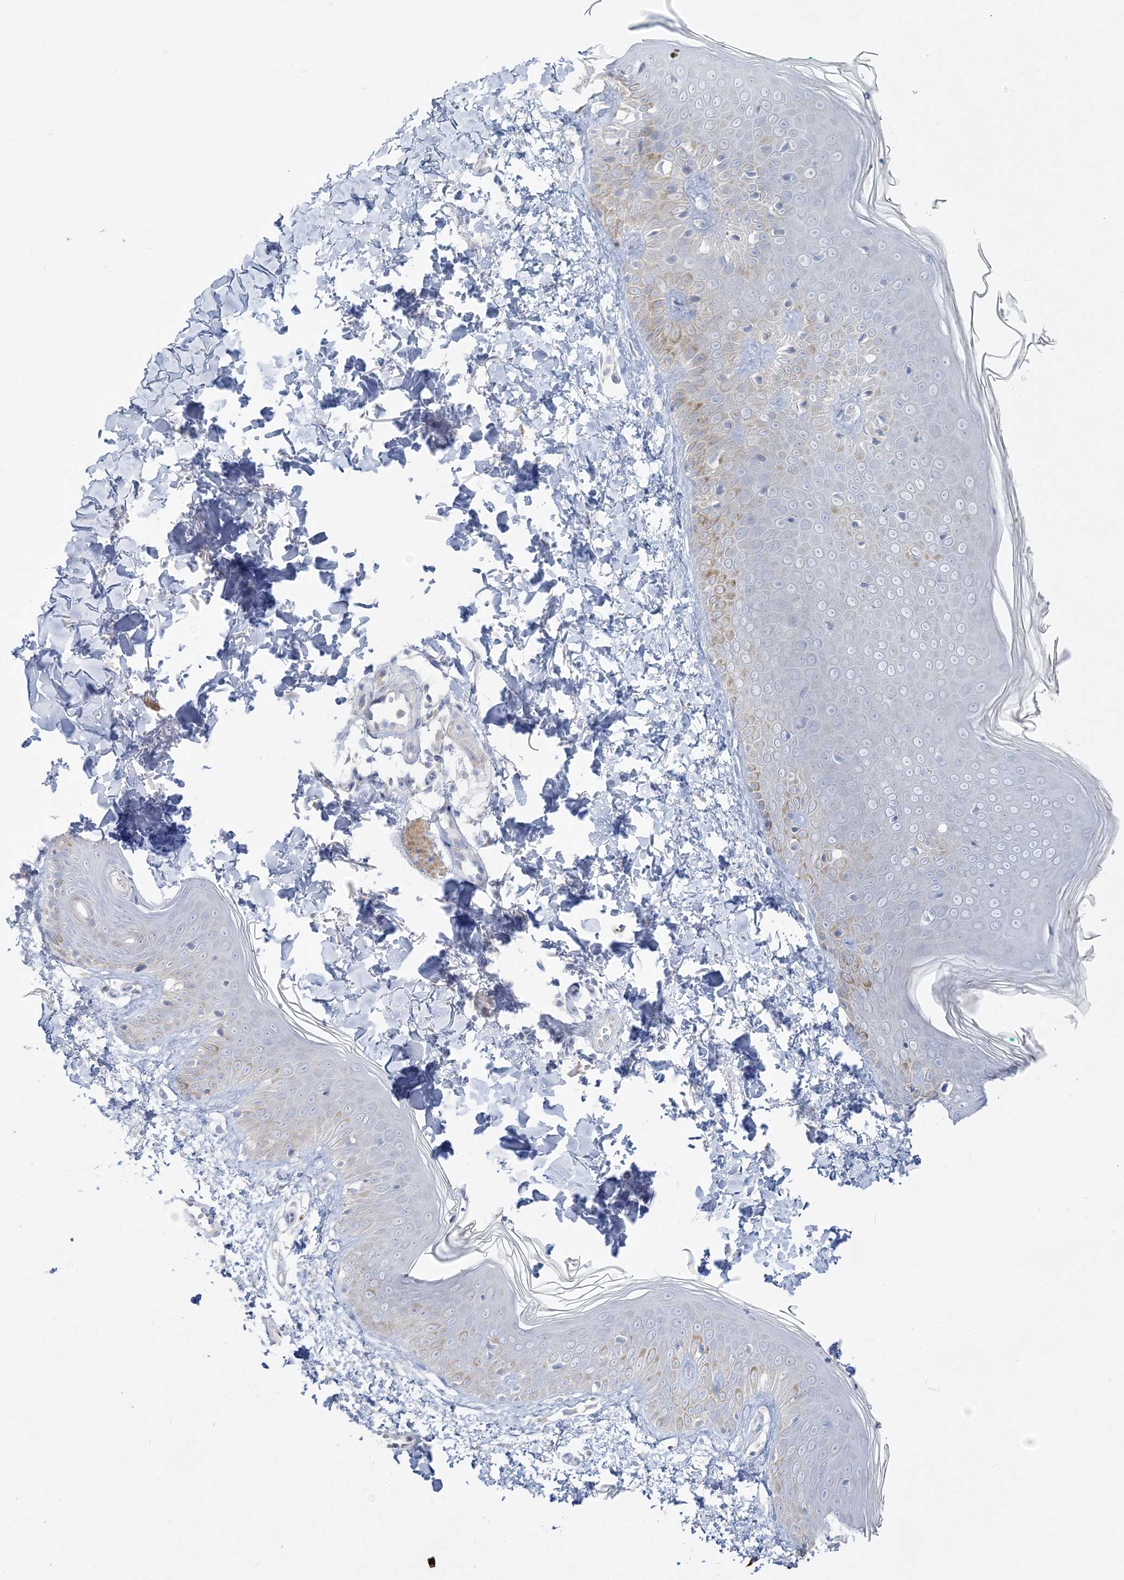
{"staining": {"intensity": "negative", "quantity": "none", "location": "none"}, "tissue": "skin", "cell_type": "Fibroblasts", "image_type": "normal", "snomed": [{"axis": "morphology", "description": "Normal tissue, NOS"}, {"axis": "topography", "description": "Skin"}], "caption": "Immunohistochemistry histopathology image of benign skin: skin stained with DAB shows no significant protein expression in fibroblasts.", "gene": "FAM184A", "patient": {"sex": "male", "age": 37}}